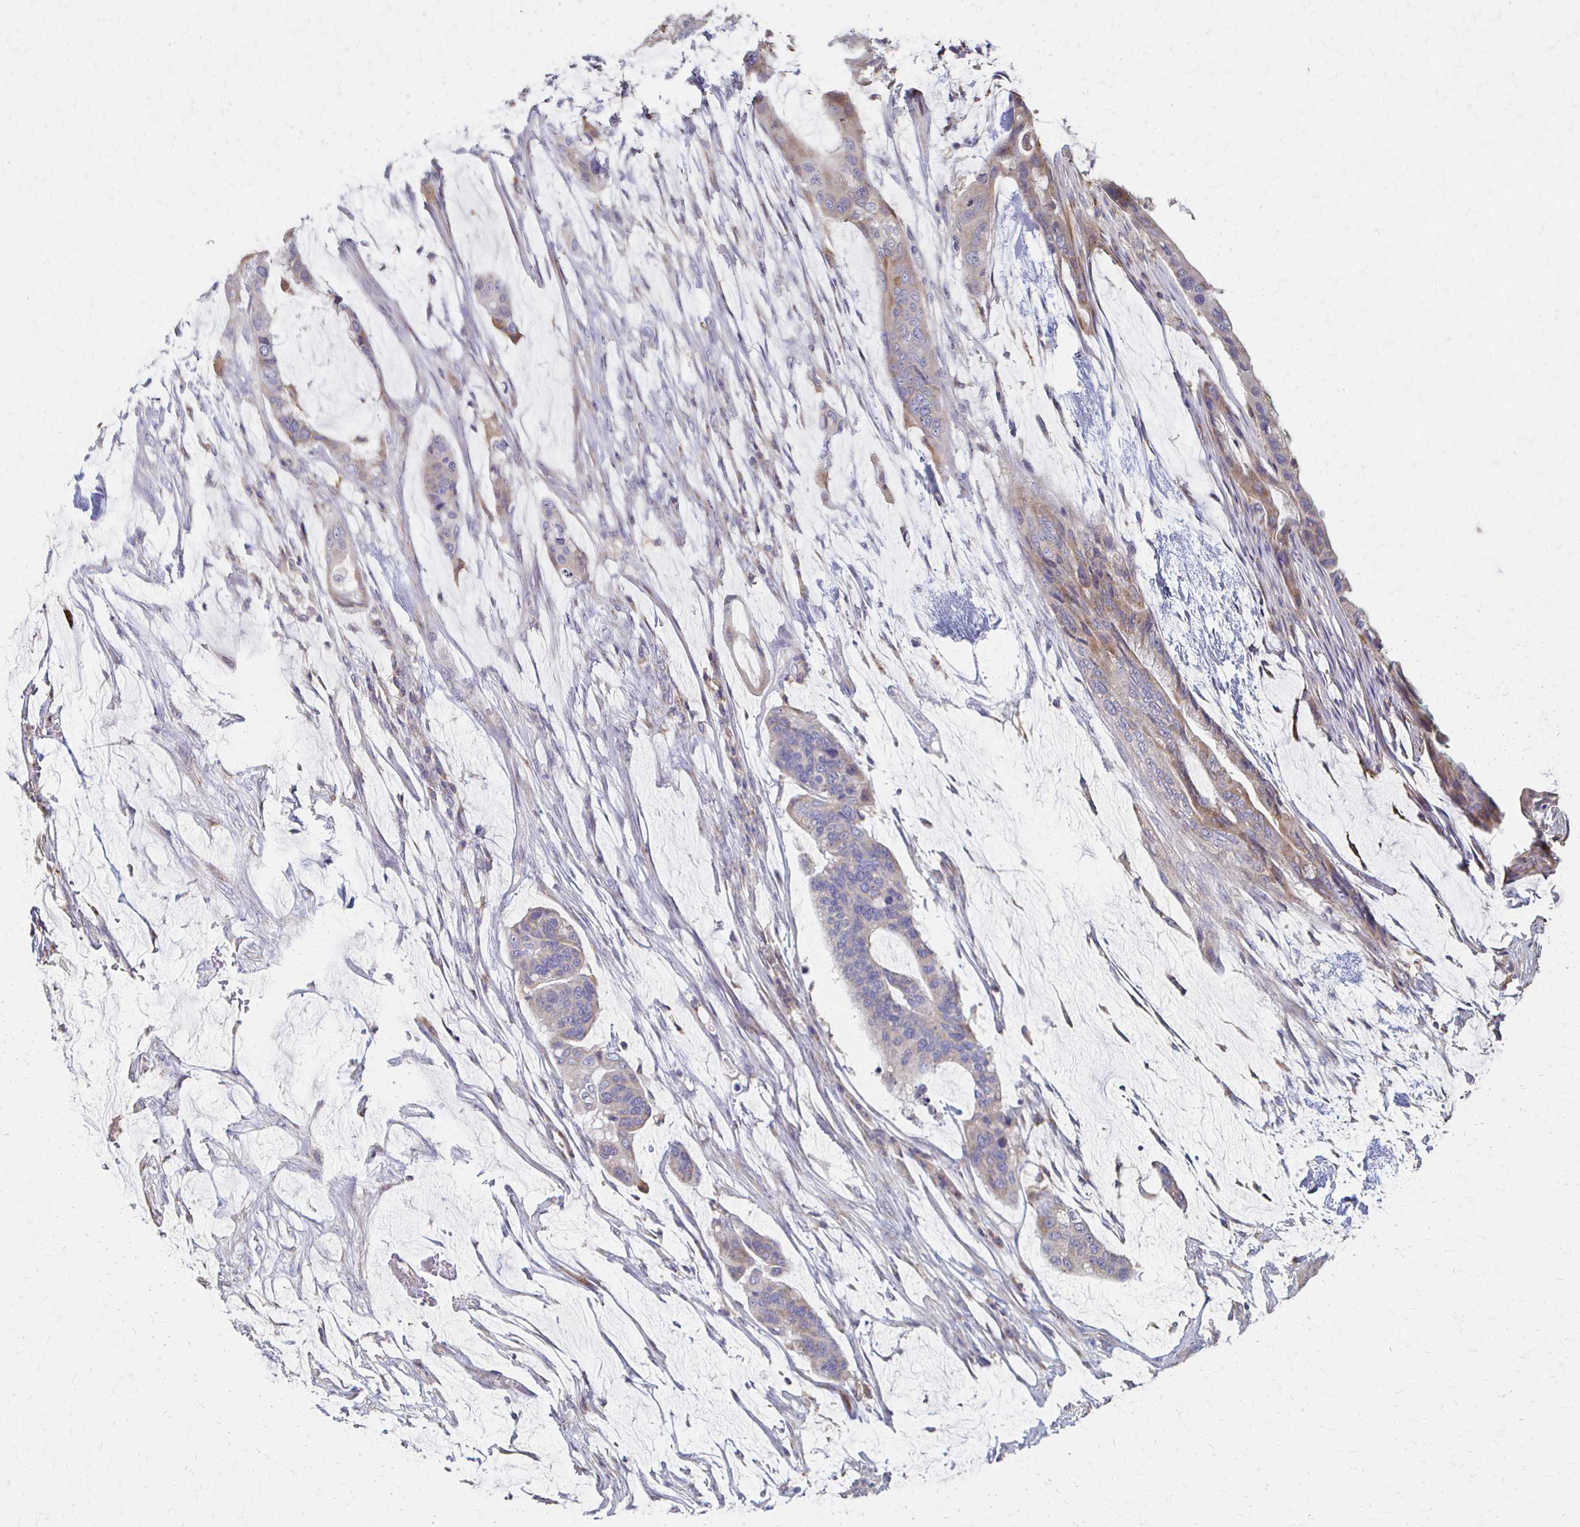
{"staining": {"intensity": "weak", "quantity": "<25%", "location": "cytoplasmic/membranous"}, "tissue": "colorectal cancer", "cell_type": "Tumor cells", "image_type": "cancer", "snomed": [{"axis": "morphology", "description": "Adenocarcinoma, NOS"}, {"axis": "topography", "description": "Rectum"}], "caption": "This is a histopathology image of immunohistochemistry (IHC) staining of colorectal cancer, which shows no positivity in tumor cells.", "gene": "CX3CR1", "patient": {"sex": "female", "age": 59}}